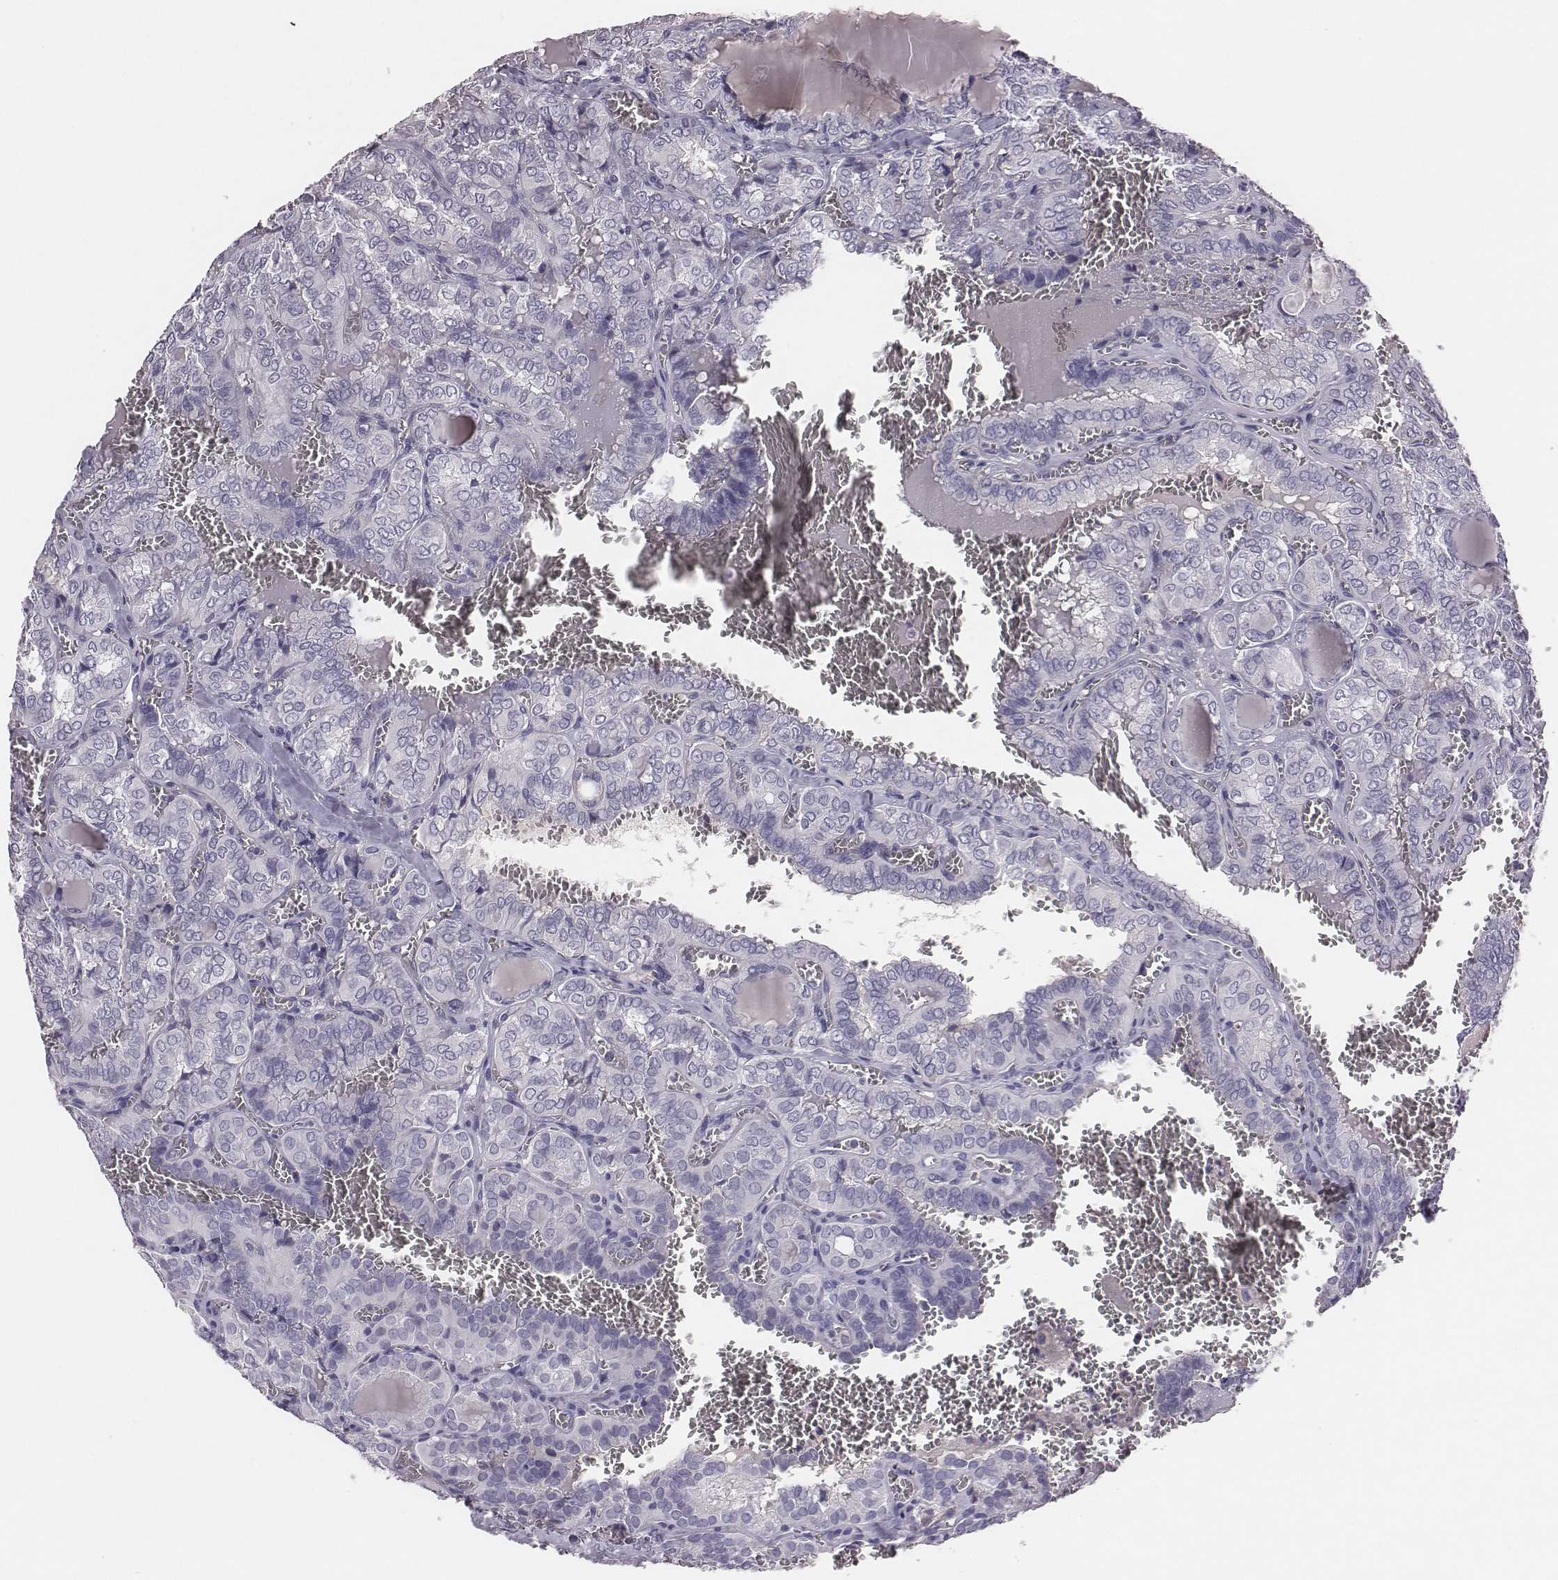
{"staining": {"intensity": "negative", "quantity": "none", "location": "none"}, "tissue": "thyroid cancer", "cell_type": "Tumor cells", "image_type": "cancer", "snomed": [{"axis": "morphology", "description": "Papillary adenocarcinoma, NOS"}, {"axis": "topography", "description": "Thyroid gland"}], "caption": "The histopathology image displays no significant positivity in tumor cells of thyroid cancer (papillary adenocarcinoma). (Stains: DAB (3,3'-diaminobenzidine) immunohistochemistry with hematoxylin counter stain, Microscopy: brightfield microscopy at high magnification).", "gene": "EN1", "patient": {"sex": "female", "age": 41}}